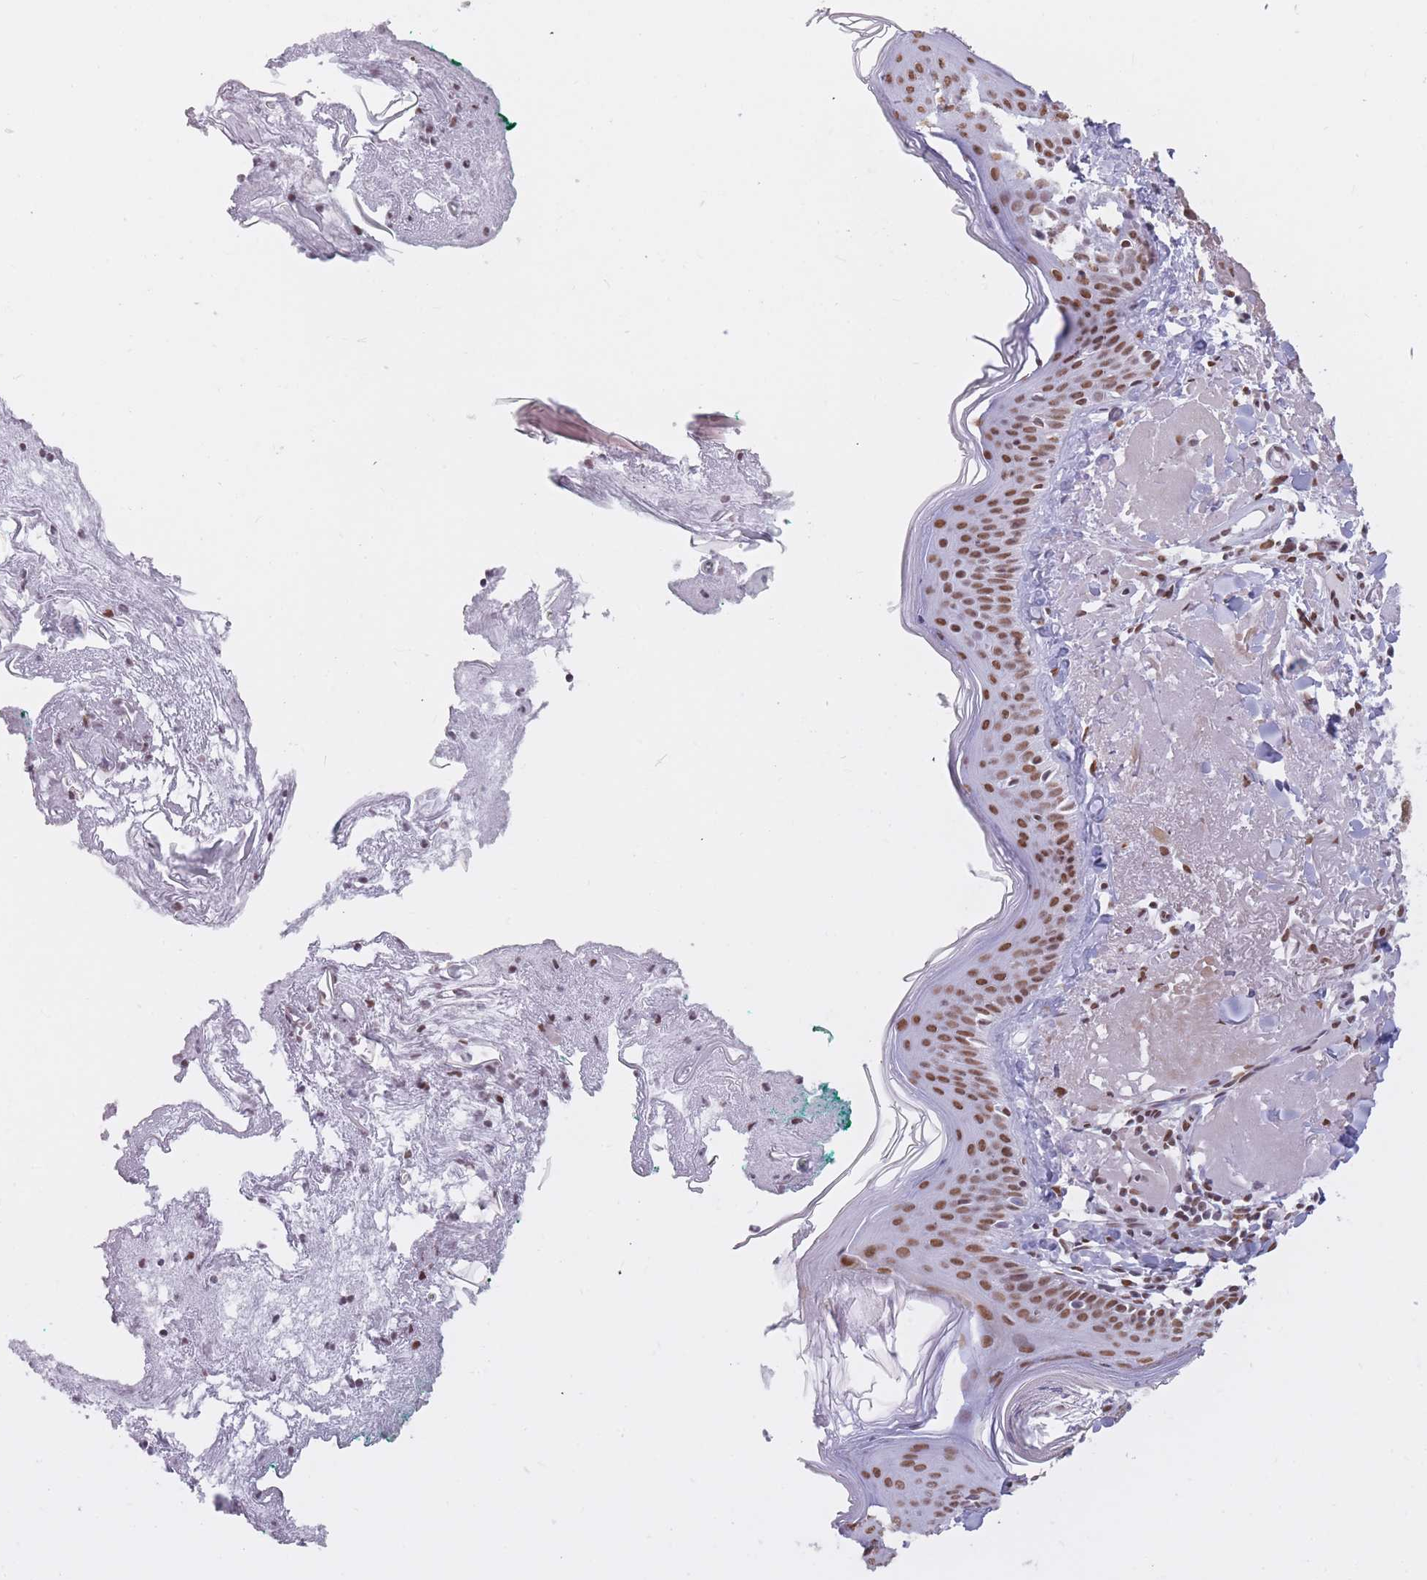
{"staining": {"intensity": "moderate", "quantity": ">75%", "location": "nuclear"}, "tissue": "skin", "cell_type": "Fibroblasts", "image_type": "normal", "snomed": [{"axis": "morphology", "description": "Normal tissue, NOS"}, {"axis": "morphology", "description": "Malignant melanoma, NOS"}, {"axis": "topography", "description": "Skin"}], "caption": "Protein staining exhibits moderate nuclear staining in approximately >75% of fibroblasts in normal skin.", "gene": "HNRNPUL1", "patient": {"sex": "male", "age": 80}}